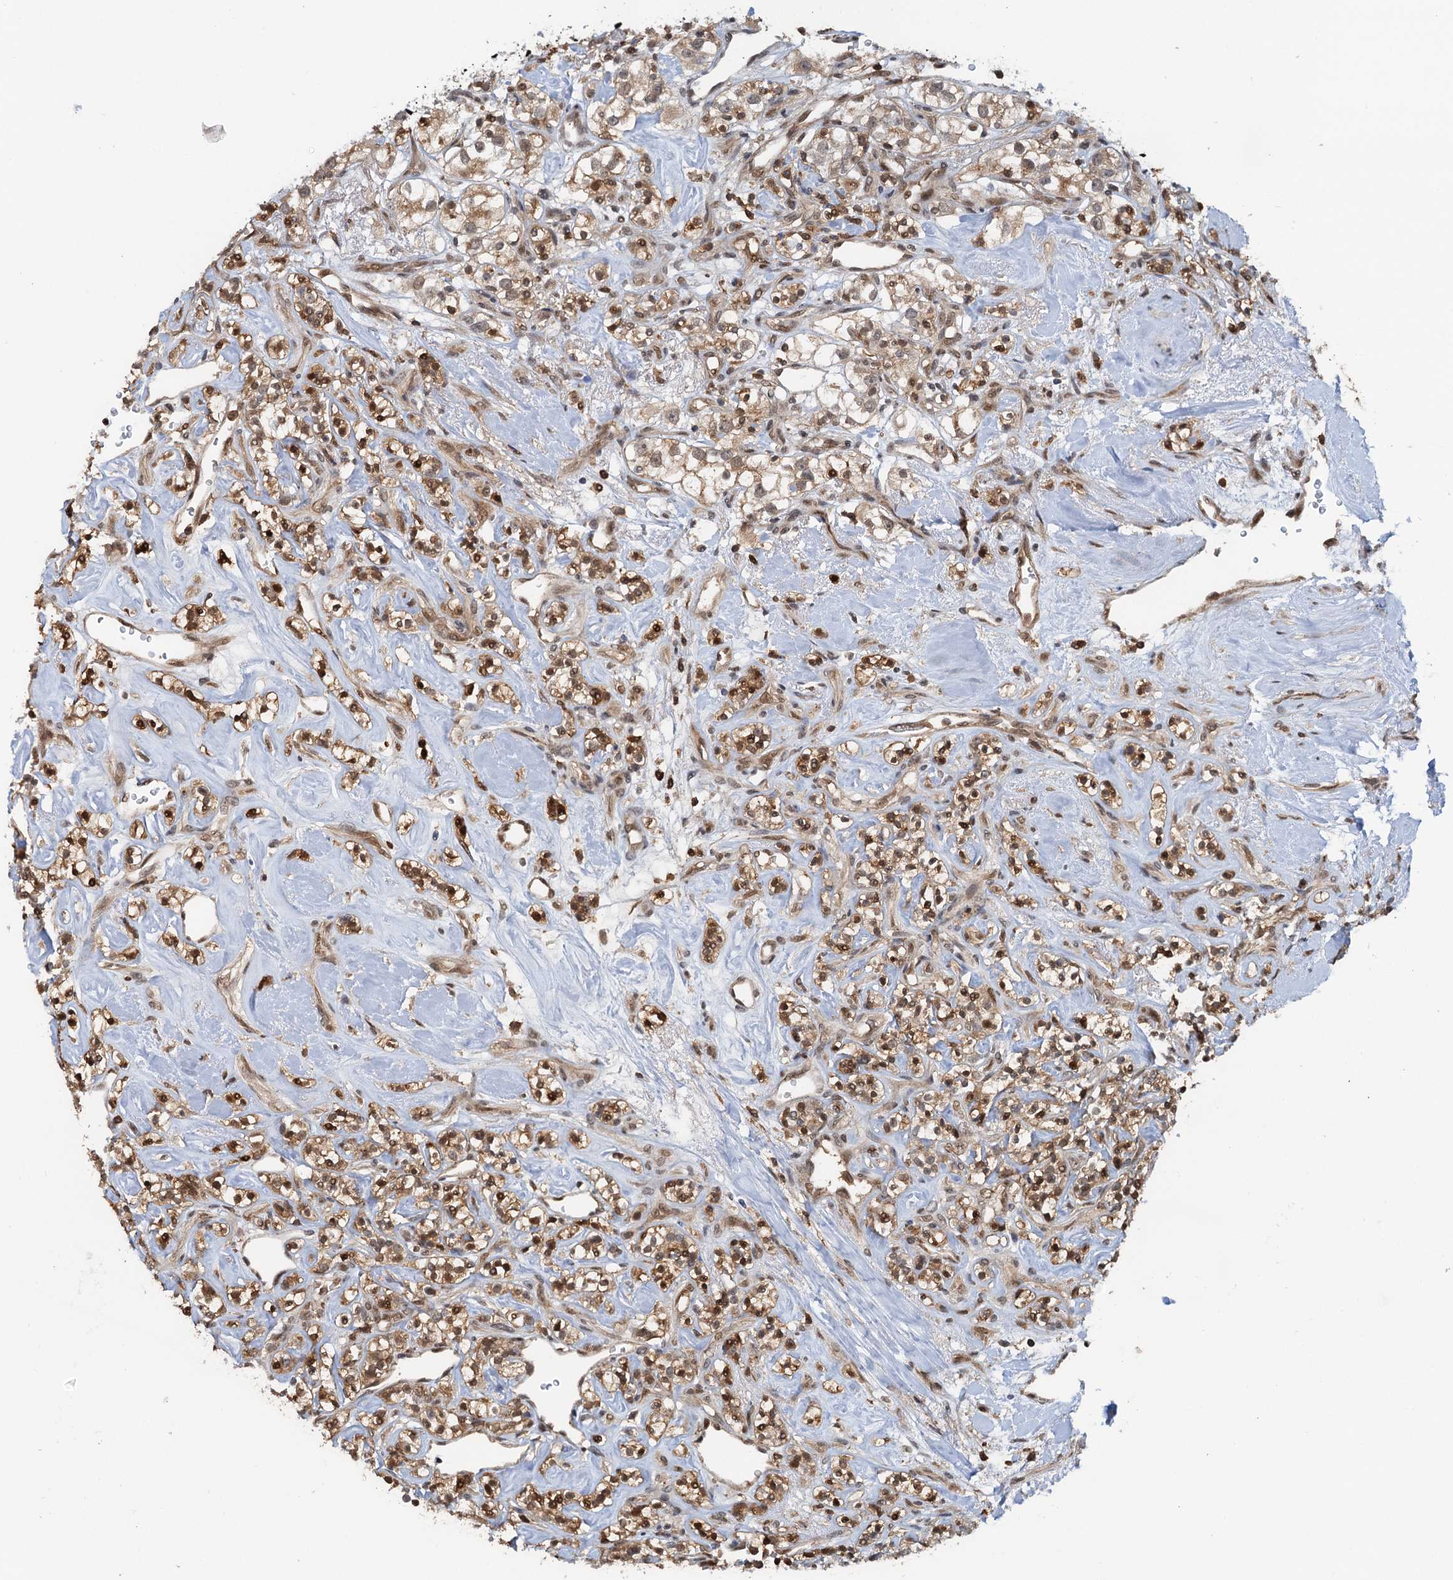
{"staining": {"intensity": "moderate", "quantity": ">75%", "location": "cytoplasmic/membranous,nuclear"}, "tissue": "renal cancer", "cell_type": "Tumor cells", "image_type": "cancer", "snomed": [{"axis": "morphology", "description": "Adenocarcinoma, NOS"}, {"axis": "topography", "description": "Kidney"}], "caption": "Immunohistochemical staining of human renal cancer (adenocarcinoma) displays medium levels of moderate cytoplasmic/membranous and nuclear positivity in approximately >75% of tumor cells.", "gene": "ZNF609", "patient": {"sex": "male", "age": 77}}